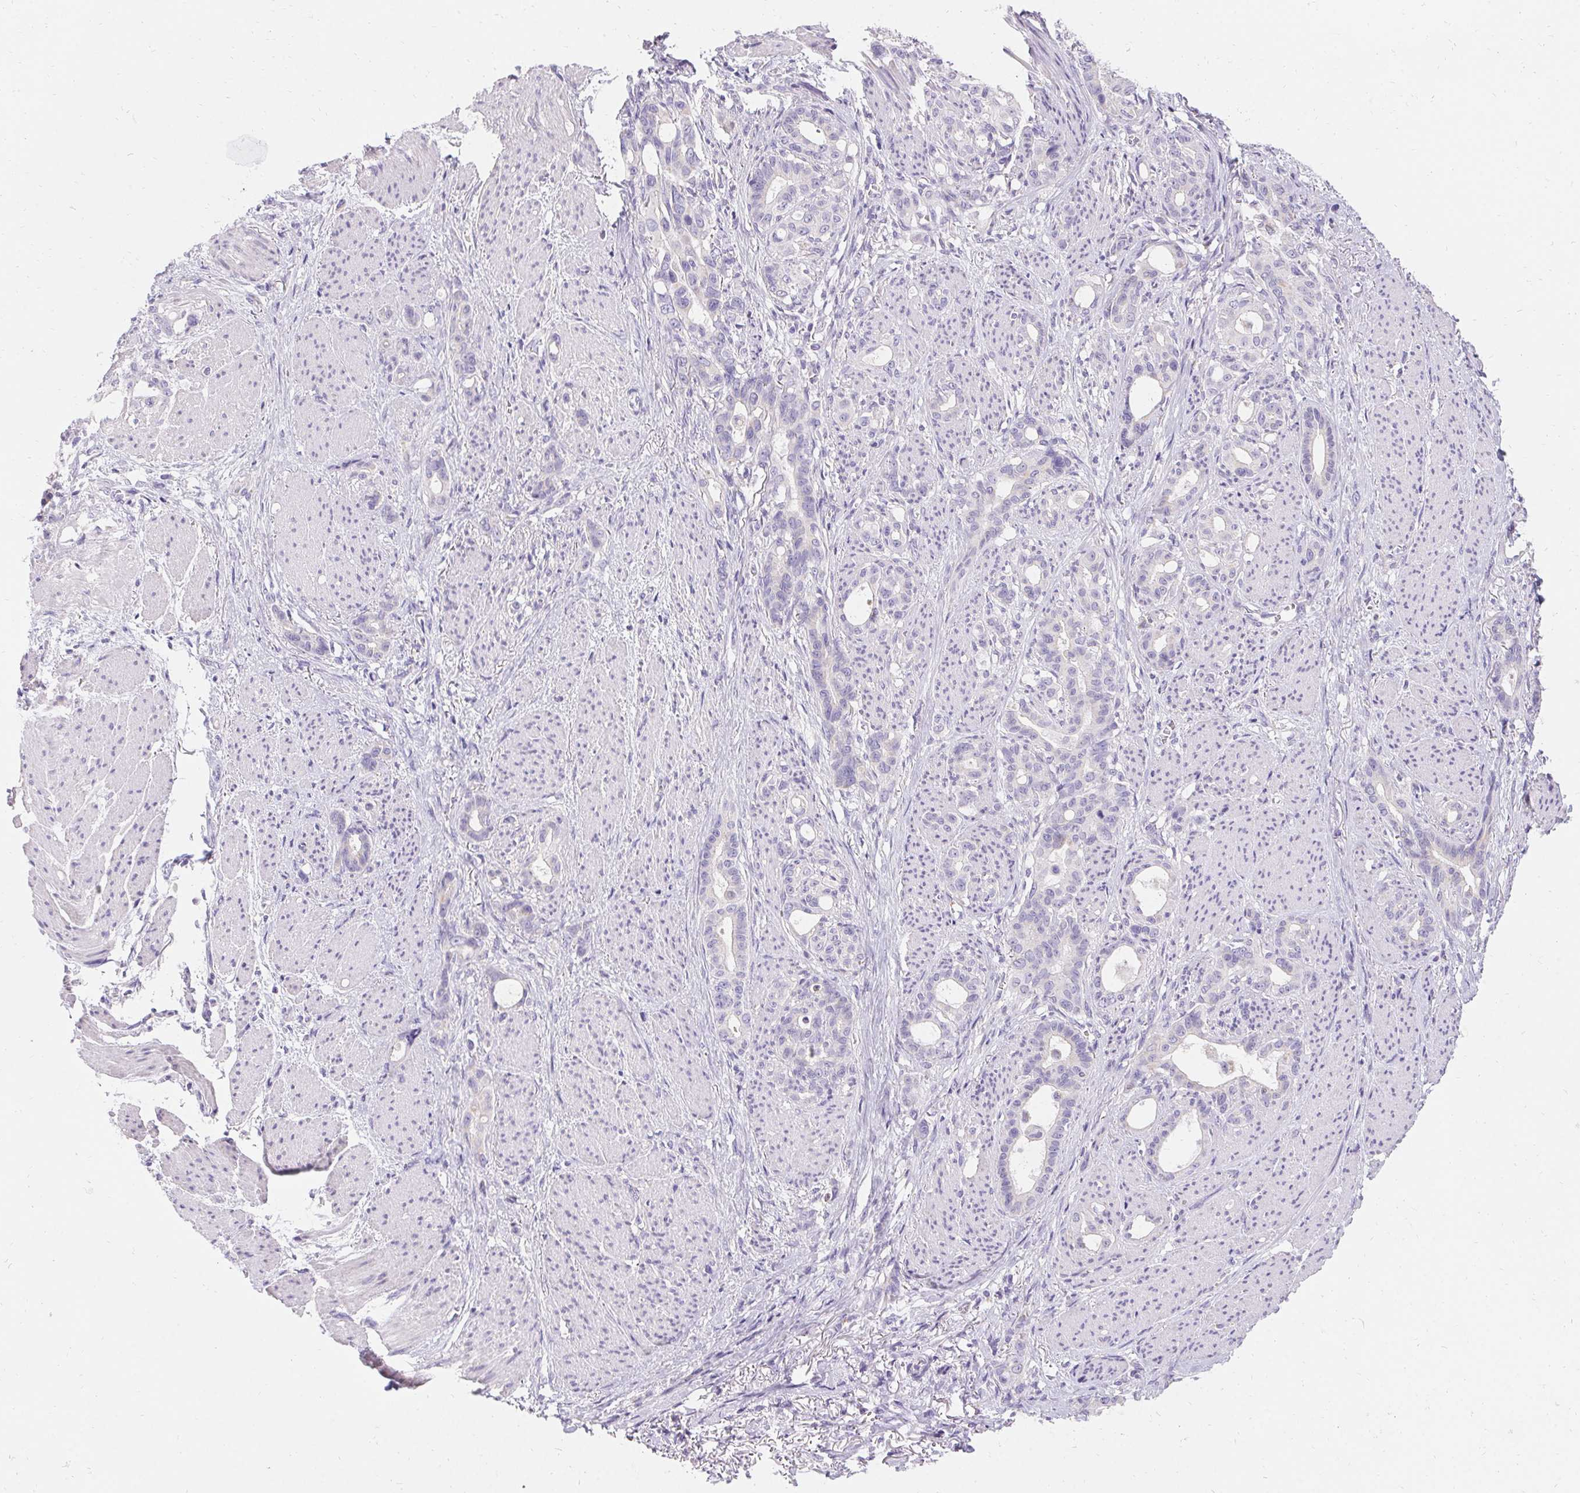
{"staining": {"intensity": "negative", "quantity": "none", "location": "none"}, "tissue": "stomach cancer", "cell_type": "Tumor cells", "image_type": "cancer", "snomed": [{"axis": "morphology", "description": "Normal tissue, NOS"}, {"axis": "morphology", "description": "Adenocarcinoma, NOS"}, {"axis": "topography", "description": "Esophagus"}, {"axis": "topography", "description": "Stomach, upper"}], "caption": "There is no significant staining in tumor cells of stomach adenocarcinoma.", "gene": "ASGR2", "patient": {"sex": "male", "age": 62}}